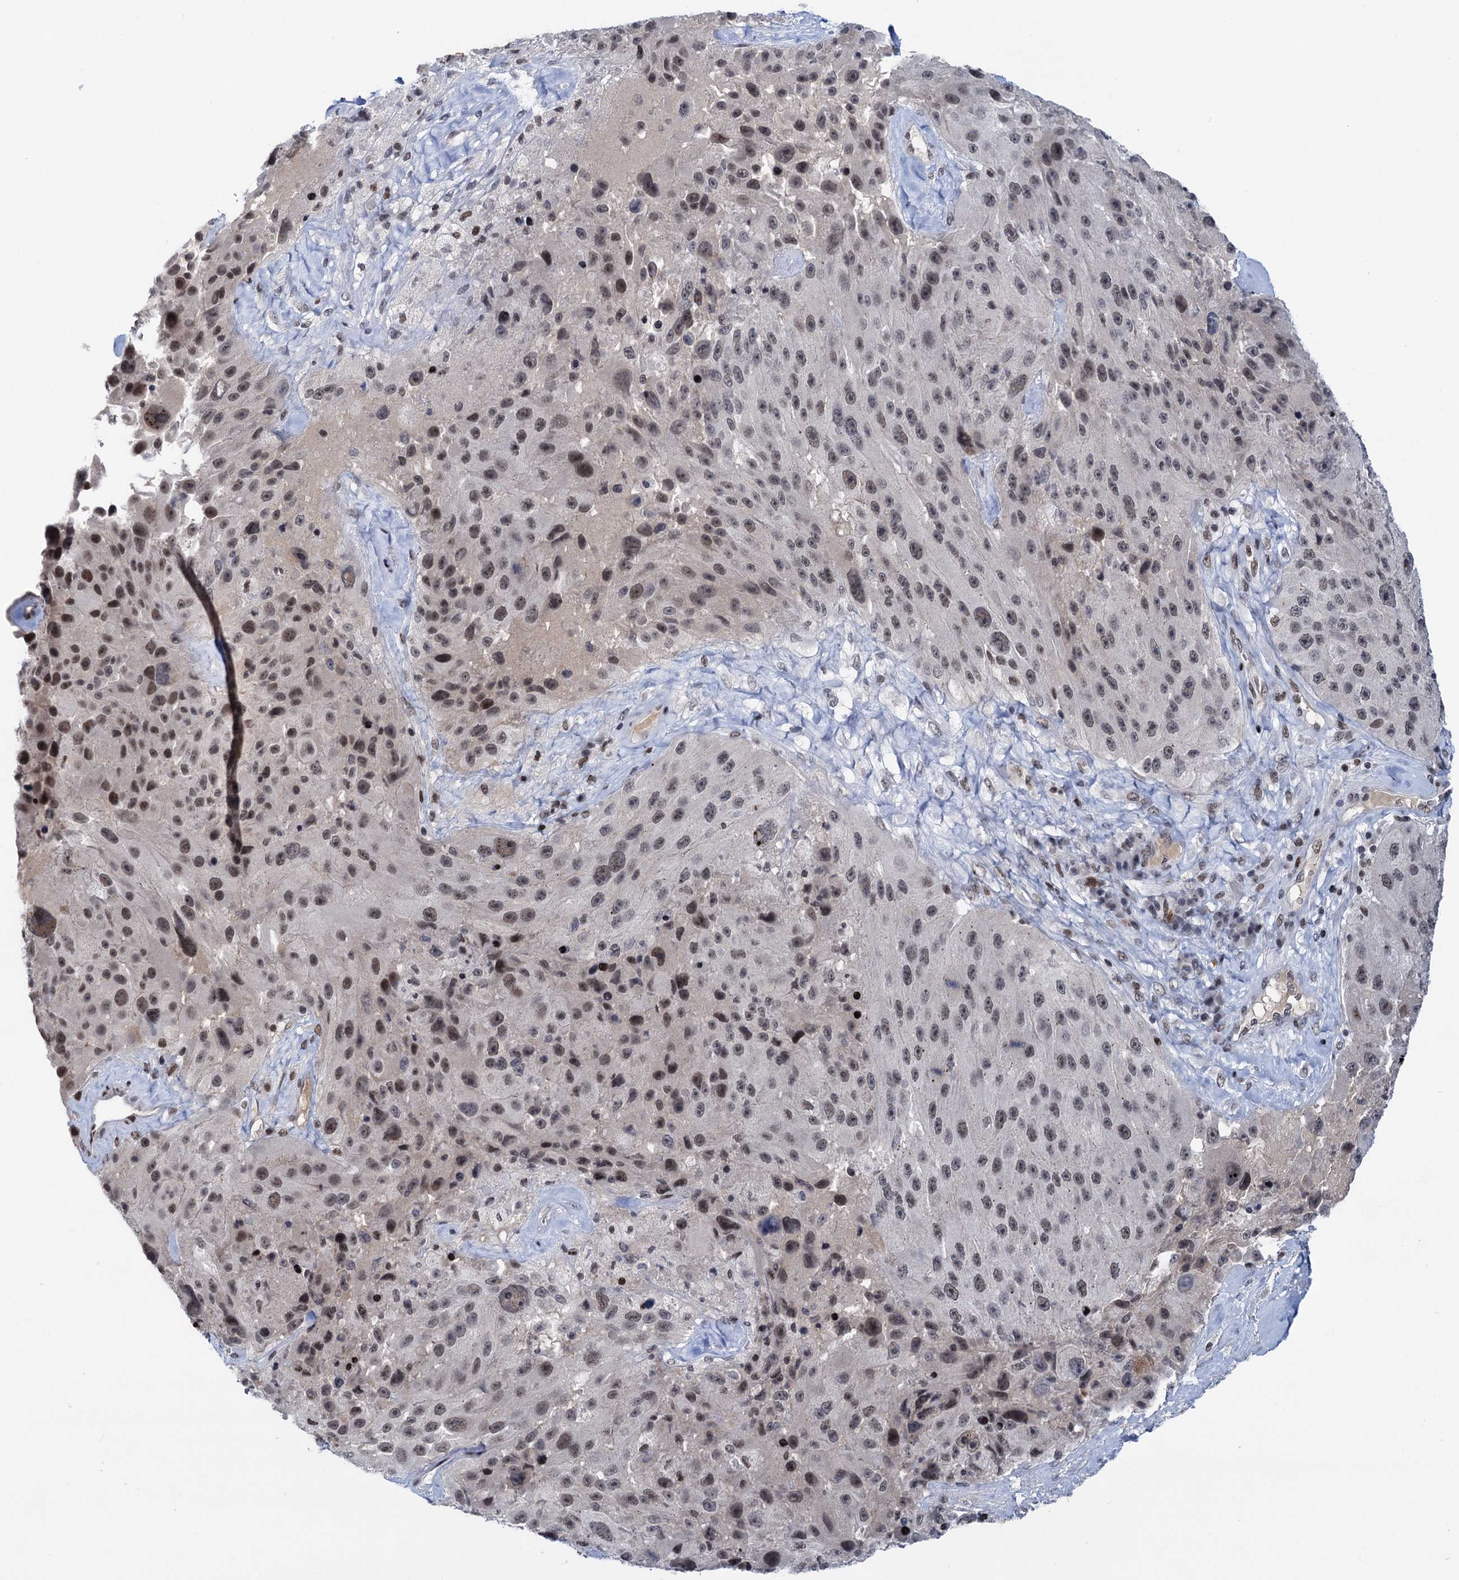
{"staining": {"intensity": "moderate", "quantity": "25%-75%", "location": "nuclear"}, "tissue": "melanoma", "cell_type": "Tumor cells", "image_type": "cancer", "snomed": [{"axis": "morphology", "description": "Malignant melanoma, Metastatic site"}, {"axis": "topography", "description": "Lymph node"}], "caption": "An immunohistochemistry (IHC) image of neoplastic tissue is shown. Protein staining in brown highlights moderate nuclear positivity in melanoma within tumor cells.", "gene": "ZCCHC10", "patient": {"sex": "male", "age": 62}}